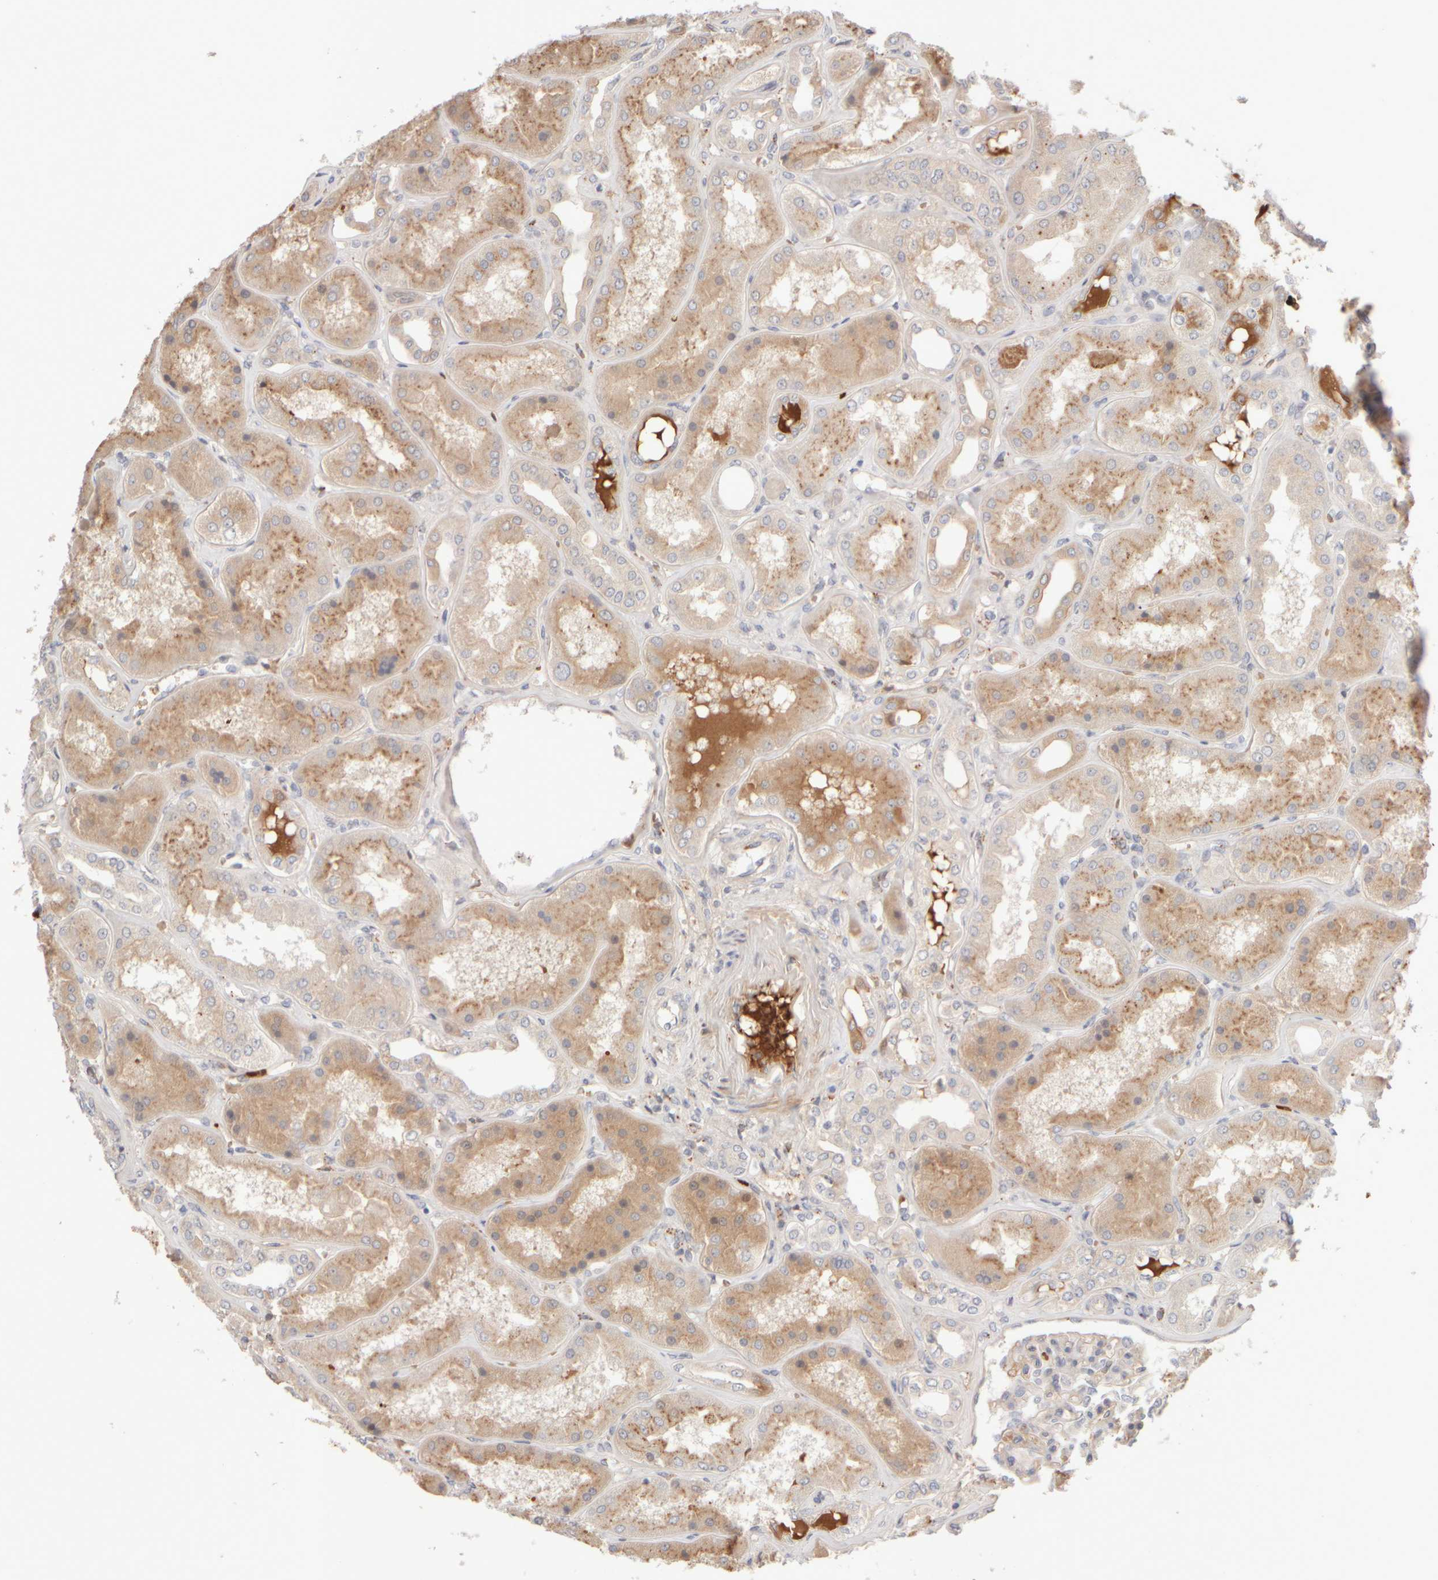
{"staining": {"intensity": "negative", "quantity": "none", "location": "none"}, "tissue": "kidney", "cell_type": "Cells in glomeruli", "image_type": "normal", "snomed": [{"axis": "morphology", "description": "Normal tissue, NOS"}, {"axis": "topography", "description": "Kidney"}], "caption": "The histopathology image displays no significant positivity in cells in glomeruli of kidney. Nuclei are stained in blue.", "gene": "MST1", "patient": {"sex": "female", "age": 56}}